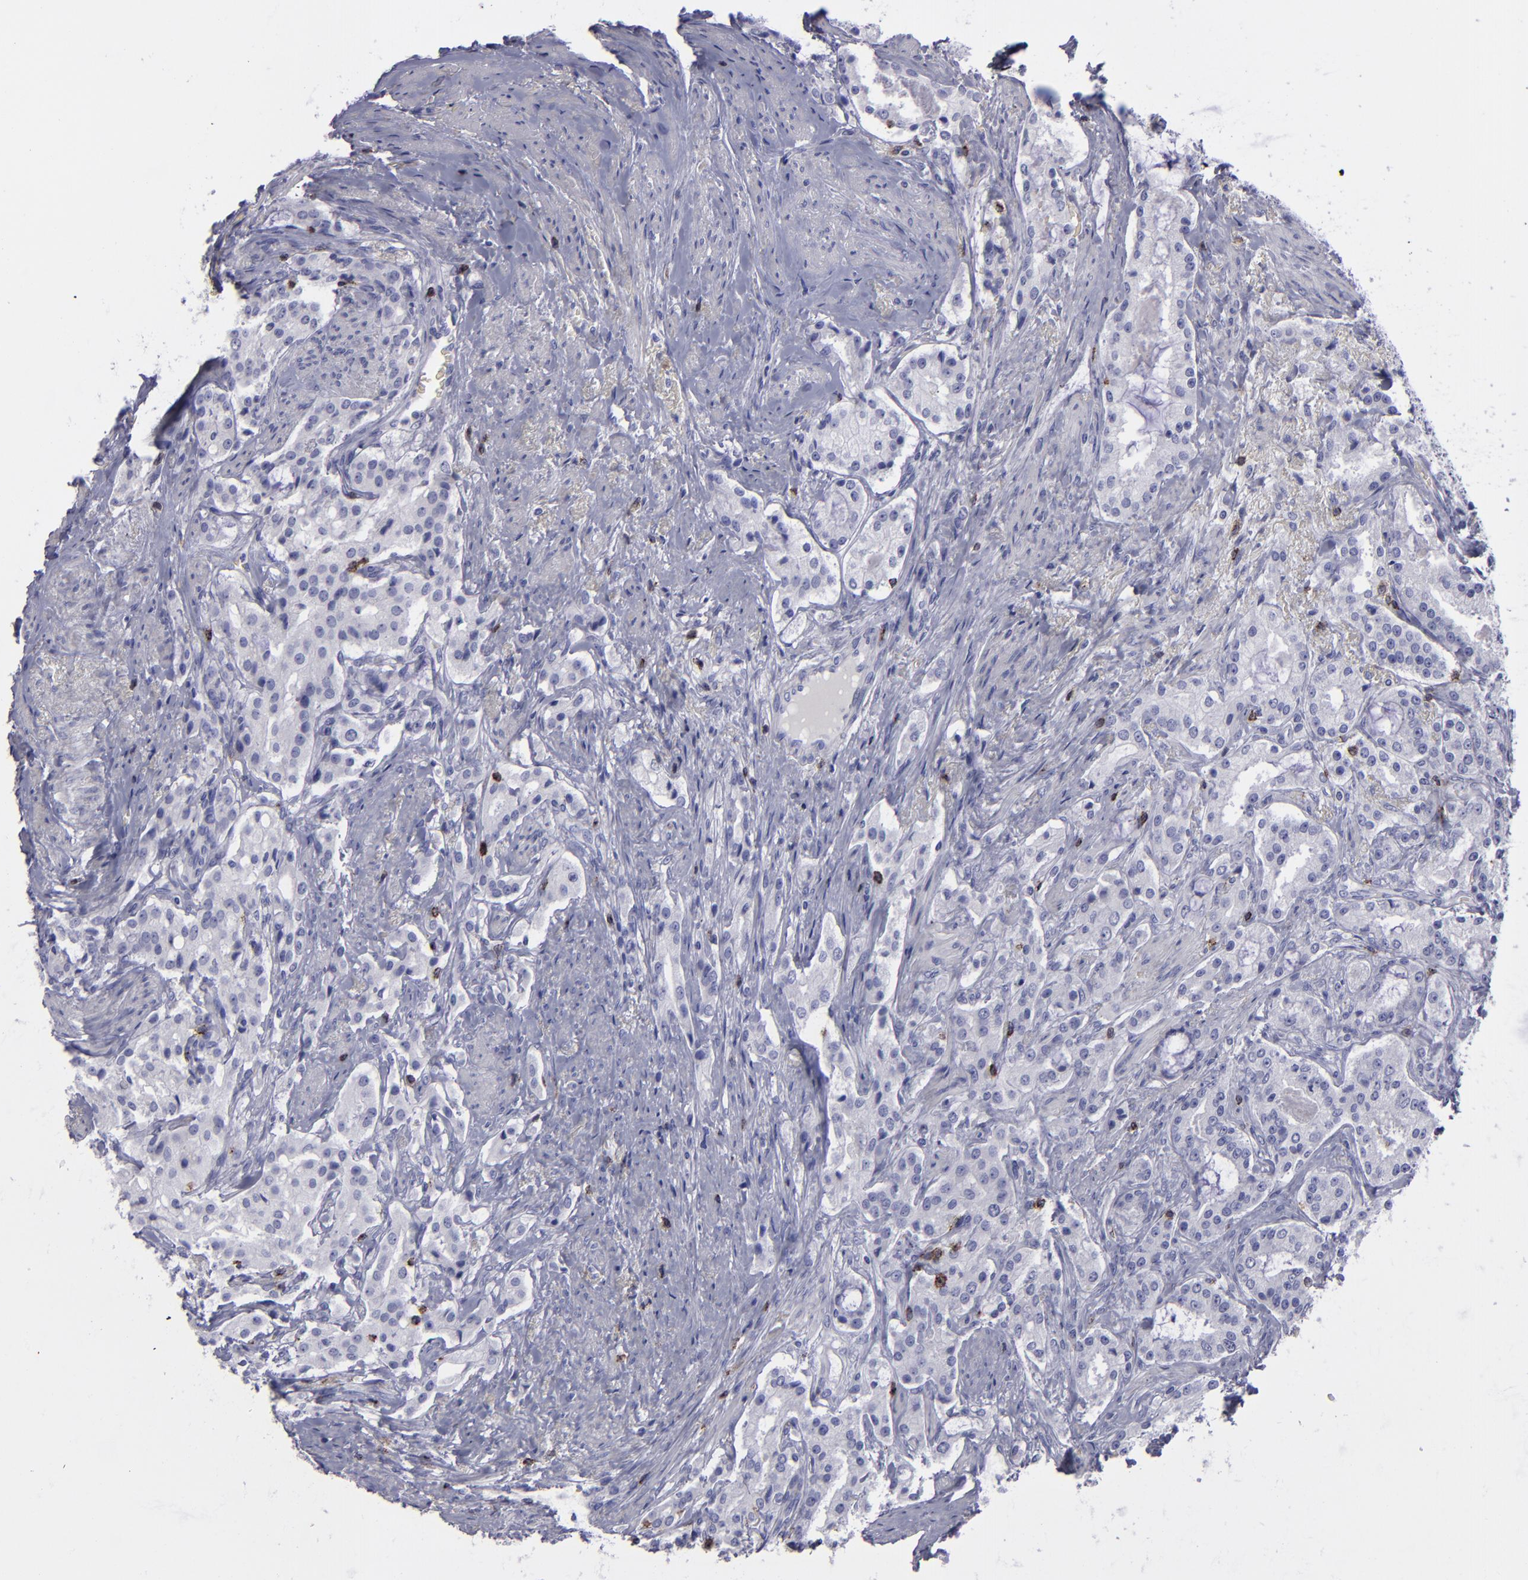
{"staining": {"intensity": "negative", "quantity": "none", "location": "none"}, "tissue": "prostate cancer", "cell_type": "Tumor cells", "image_type": "cancer", "snomed": [{"axis": "morphology", "description": "Adenocarcinoma, Medium grade"}, {"axis": "topography", "description": "Prostate"}], "caption": "High power microscopy micrograph of an immunohistochemistry micrograph of prostate cancer, revealing no significant staining in tumor cells.", "gene": "CD2", "patient": {"sex": "male", "age": 72}}